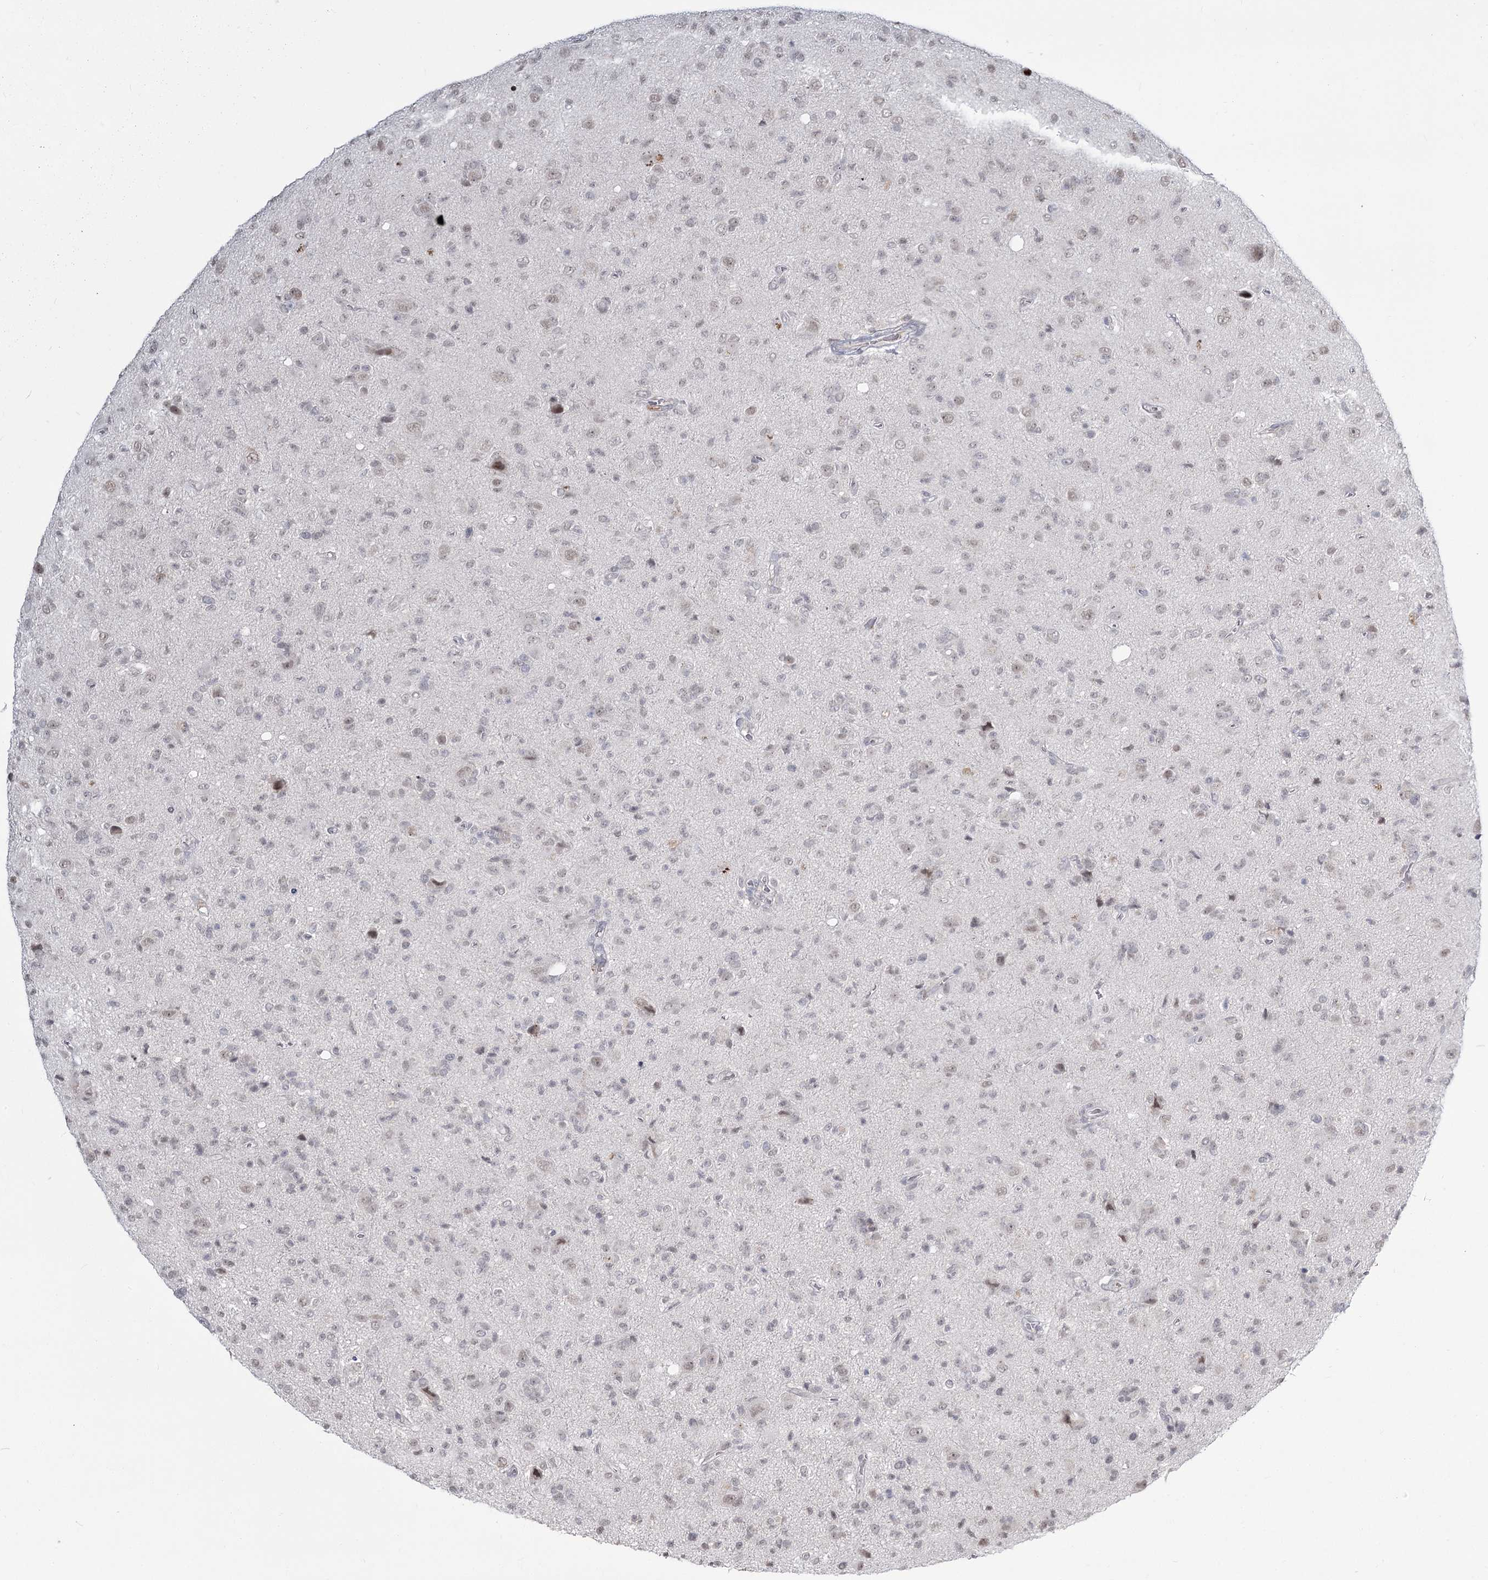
{"staining": {"intensity": "weak", "quantity": "<25%", "location": "nuclear"}, "tissue": "glioma", "cell_type": "Tumor cells", "image_type": "cancer", "snomed": [{"axis": "morphology", "description": "Glioma, malignant, High grade"}, {"axis": "topography", "description": "Brain"}], "caption": "An IHC photomicrograph of high-grade glioma (malignant) is shown. There is no staining in tumor cells of high-grade glioma (malignant). The staining was performed using DAB (3,3'-diaminobenzidine) to visualize the protein expression in brown, while the nuclei were stained in blue with hematoxylin (Magnification: 20x).", "gene": "LY6G5C", "patient": {"sex": "female", "age": 57}}